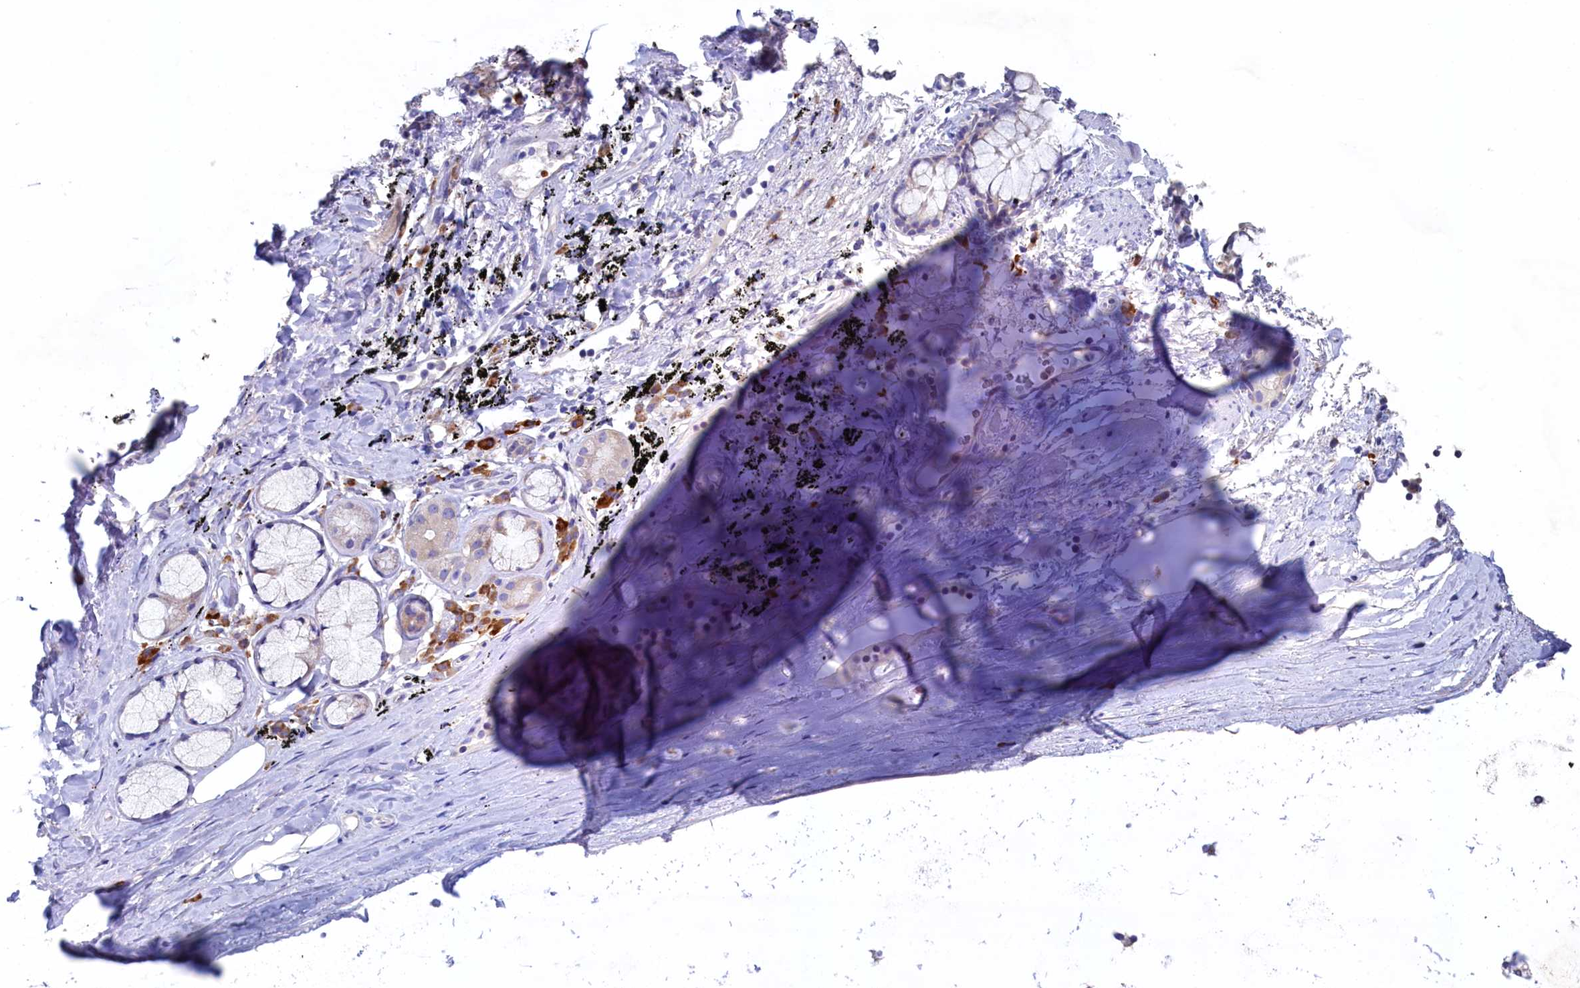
{"staining": {"intensity": "negative", "quantity": "none", "location": "none"}, "tissue": "adipose tissue", "cell_type": "Adipocytes", "image_type": "normal", "snomed": [{"axis": "morphology", "description": "Normal tissue, NOS"}, {"axis": "topography", "description": "Lymph node"}, {"axis": "topography", "description": "Bronchus"}], "caption": "IHC histopathology image of benign adipose tissue: adipose tissue stained with DAB reveals no significant protein staining in adipocytes.", "gene": "CBLIF", "patient": {"sex": "male", "age": 63}}